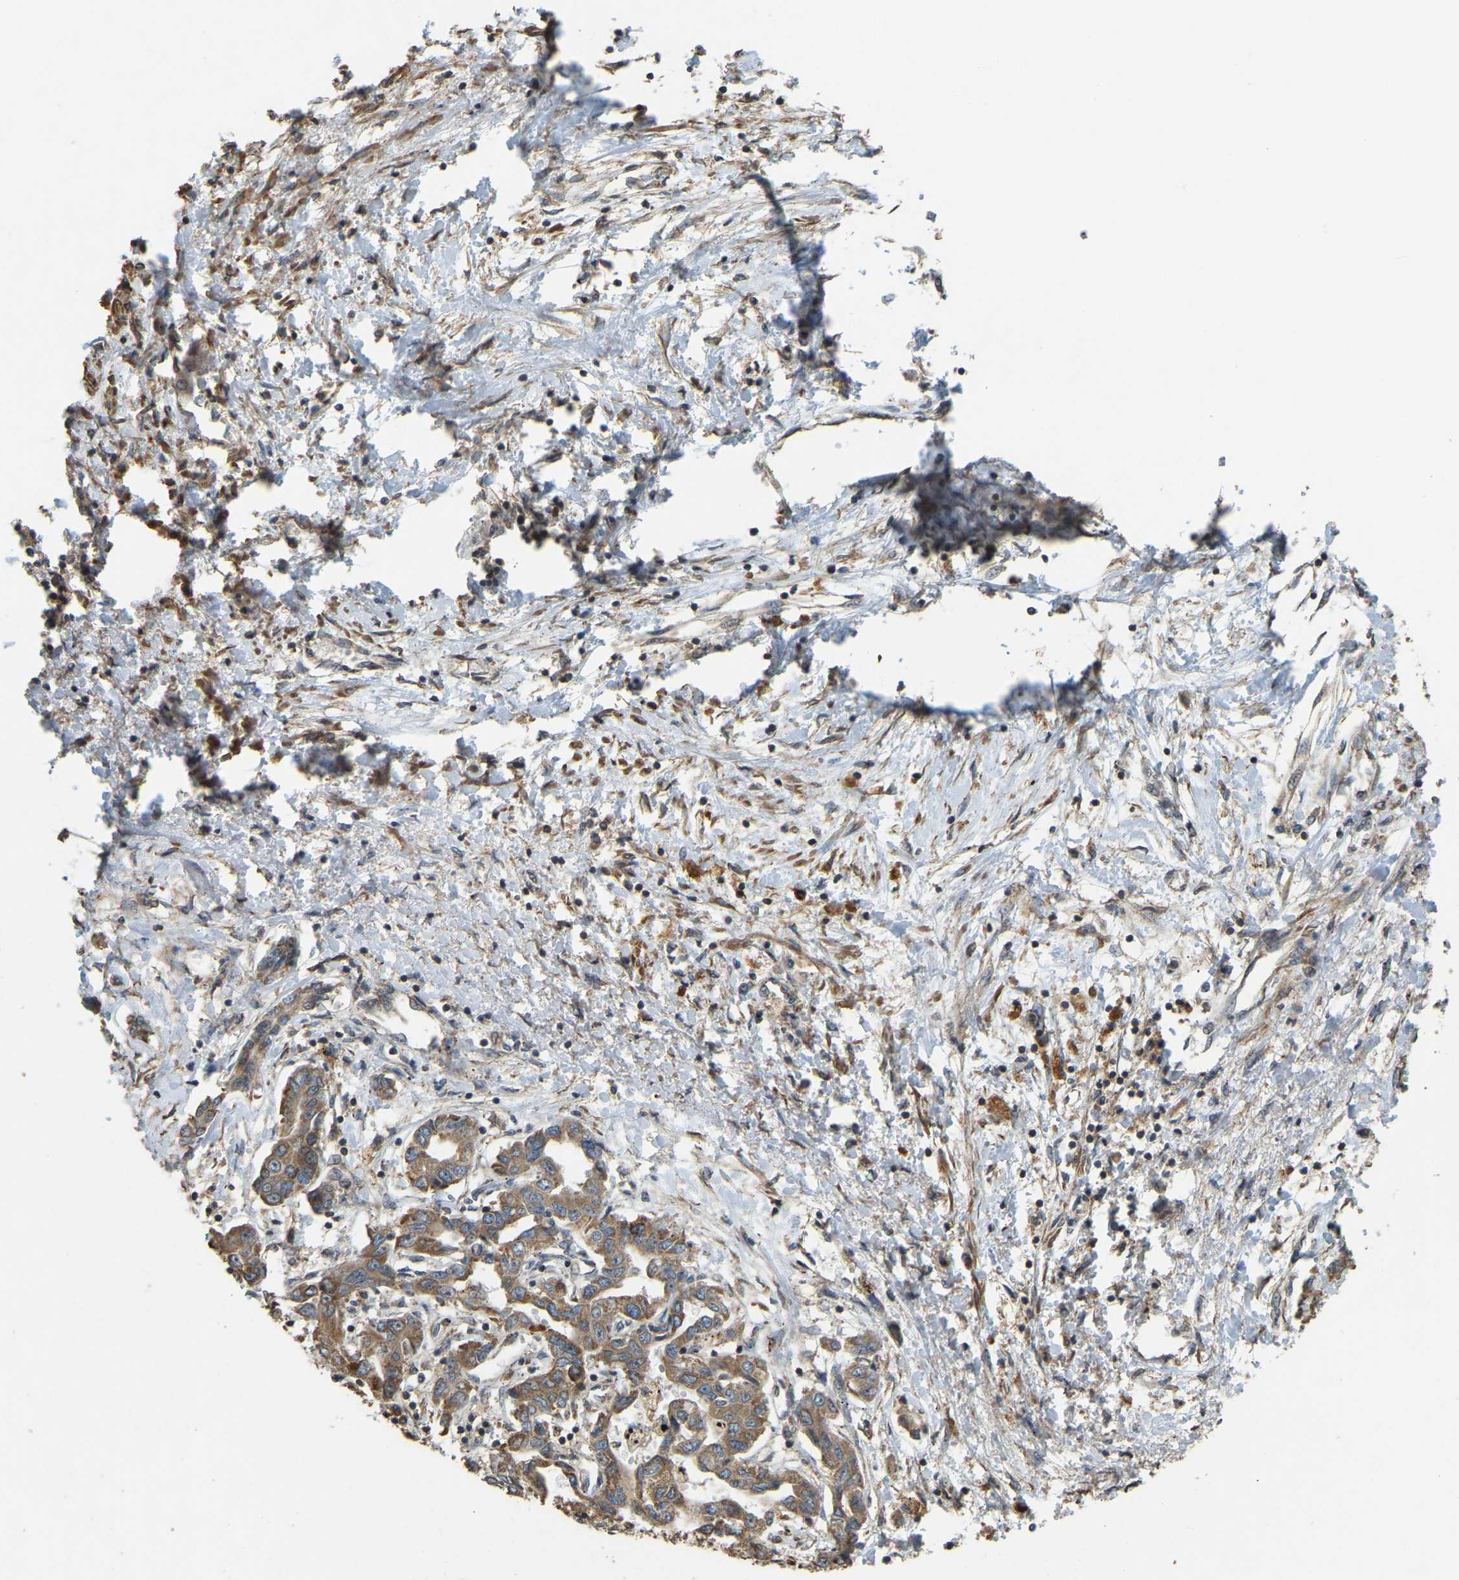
{"staining": {"intensity": "moderate", "quantity": ">75%", "location": "cytoplasmic/membranous"}, "tissue": "liver cancer", "cell_type": "Tumor cells", "image_type": "cancer", "snomed": [{"axis": "morphology", "description": "Cholangiocarcinoma"}, {"axis": "topography", "description": "Liver"}], "caption": "A brown stain labels moderate cytoplasmic/membranous positivity of a protein in human cholangiocarcinoma (liver) tumor cells. The staining was performed using DAB (3,3'-diaminobenzidine), with brown indicating positive protein expression. Nuclei are stained blue with hematoxylin.", "gene": "GNG2", "patient": {"sex": "male", "age": 59}}